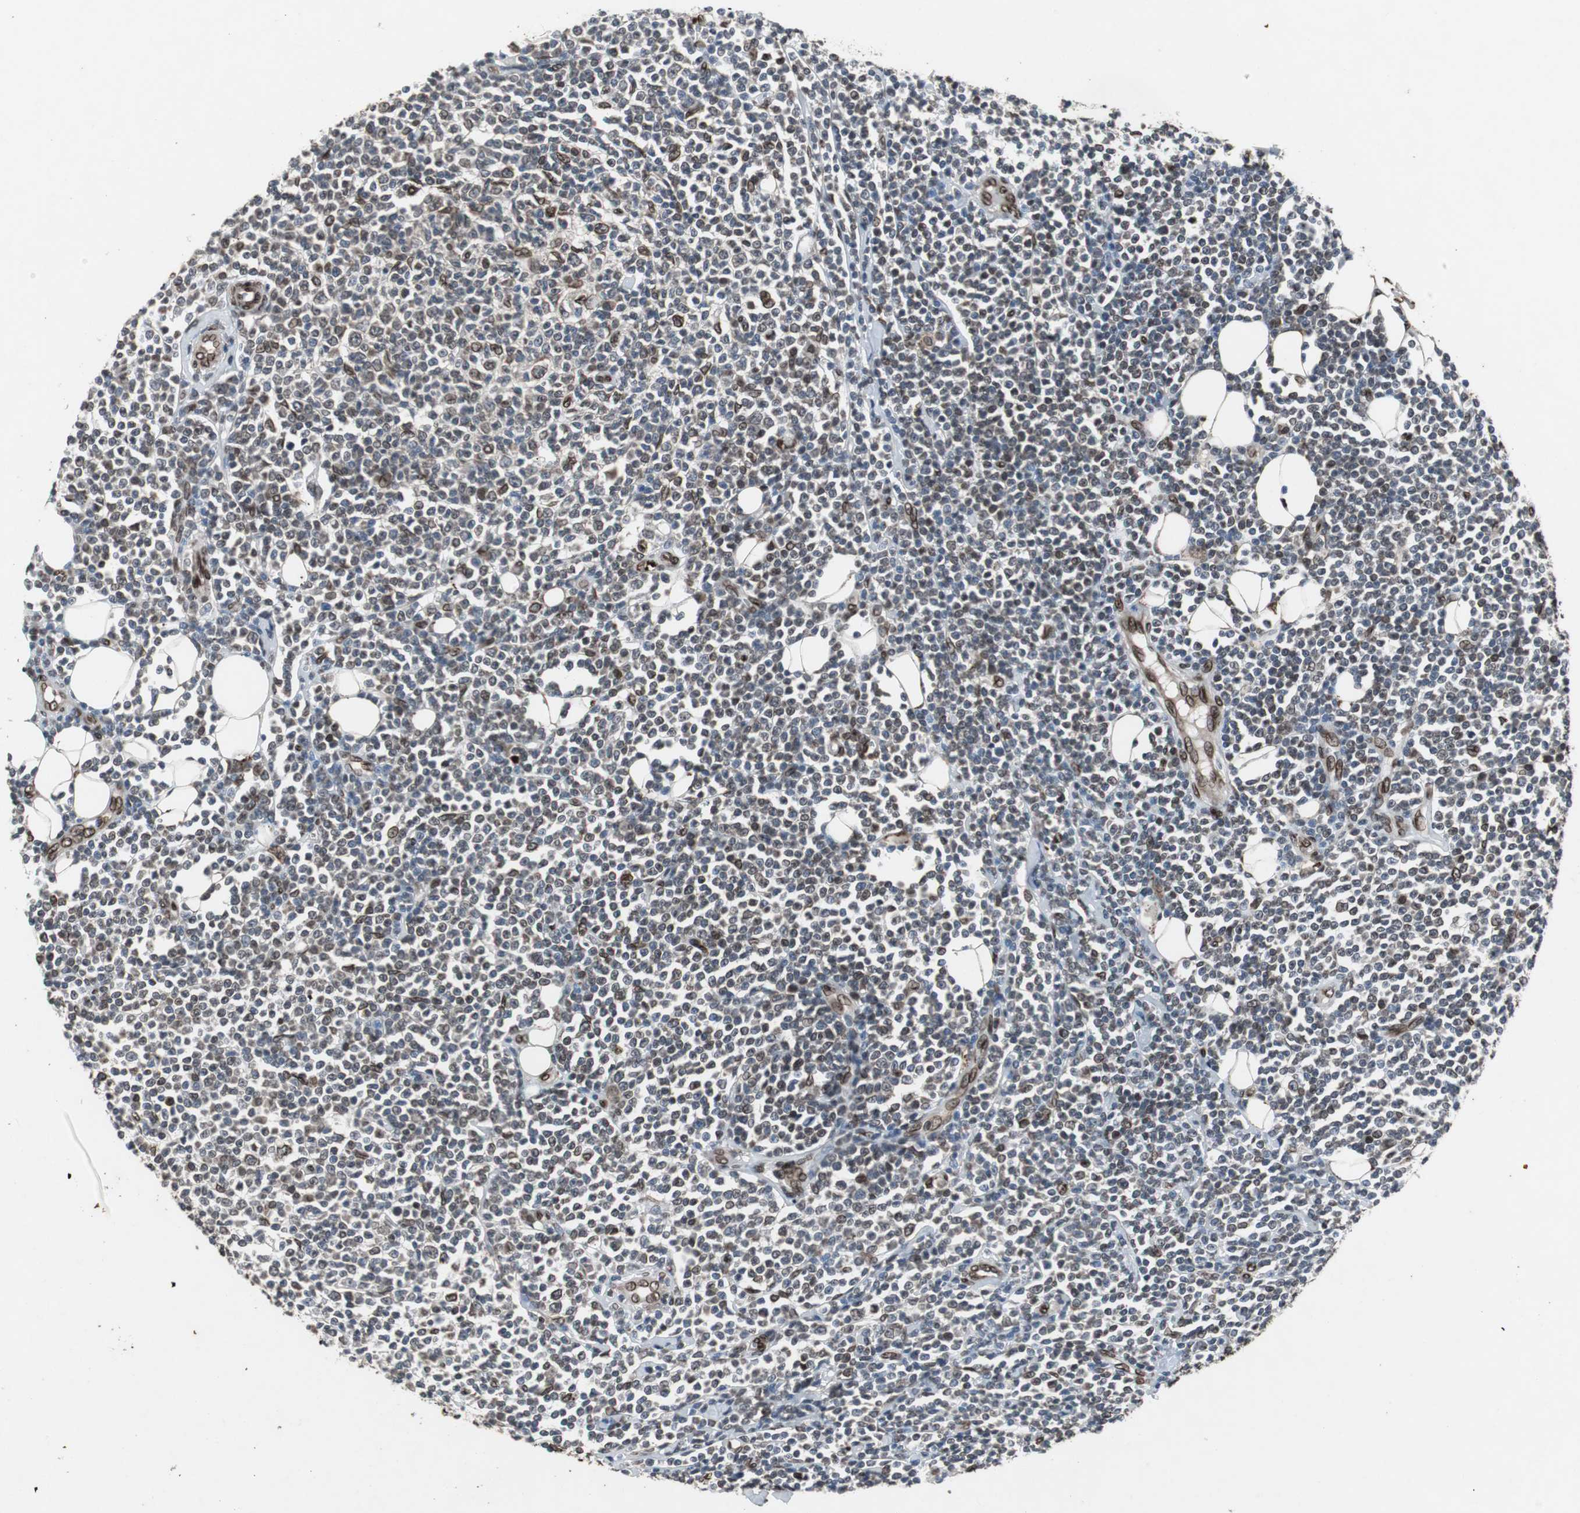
{"staining": {"intensity": "strong", "quantity": "25%-75%", "location": "cytoplasmic/membranous,nuclear"}, "tissue": "lymphoma", "cell_type": "Tumor cells", "image_type": "cancer", "snomed": [{"axis": "morphology", "description": "Malignant lymphoma, non-Hodgkin's type, Low grade"}, {"axis": "topography", "description": "Soft tissue"}], "caption": "This photomicrograph displays IHC staining of malignant lymphoma, non-Hodgkin's type (low-grade), with high strong cytoplasmic/membranous and nuclear staining in approximately 25%-75% of tumor cells.", "gene": "LMNA", "patient": {"sex": "male", "age": 92}}